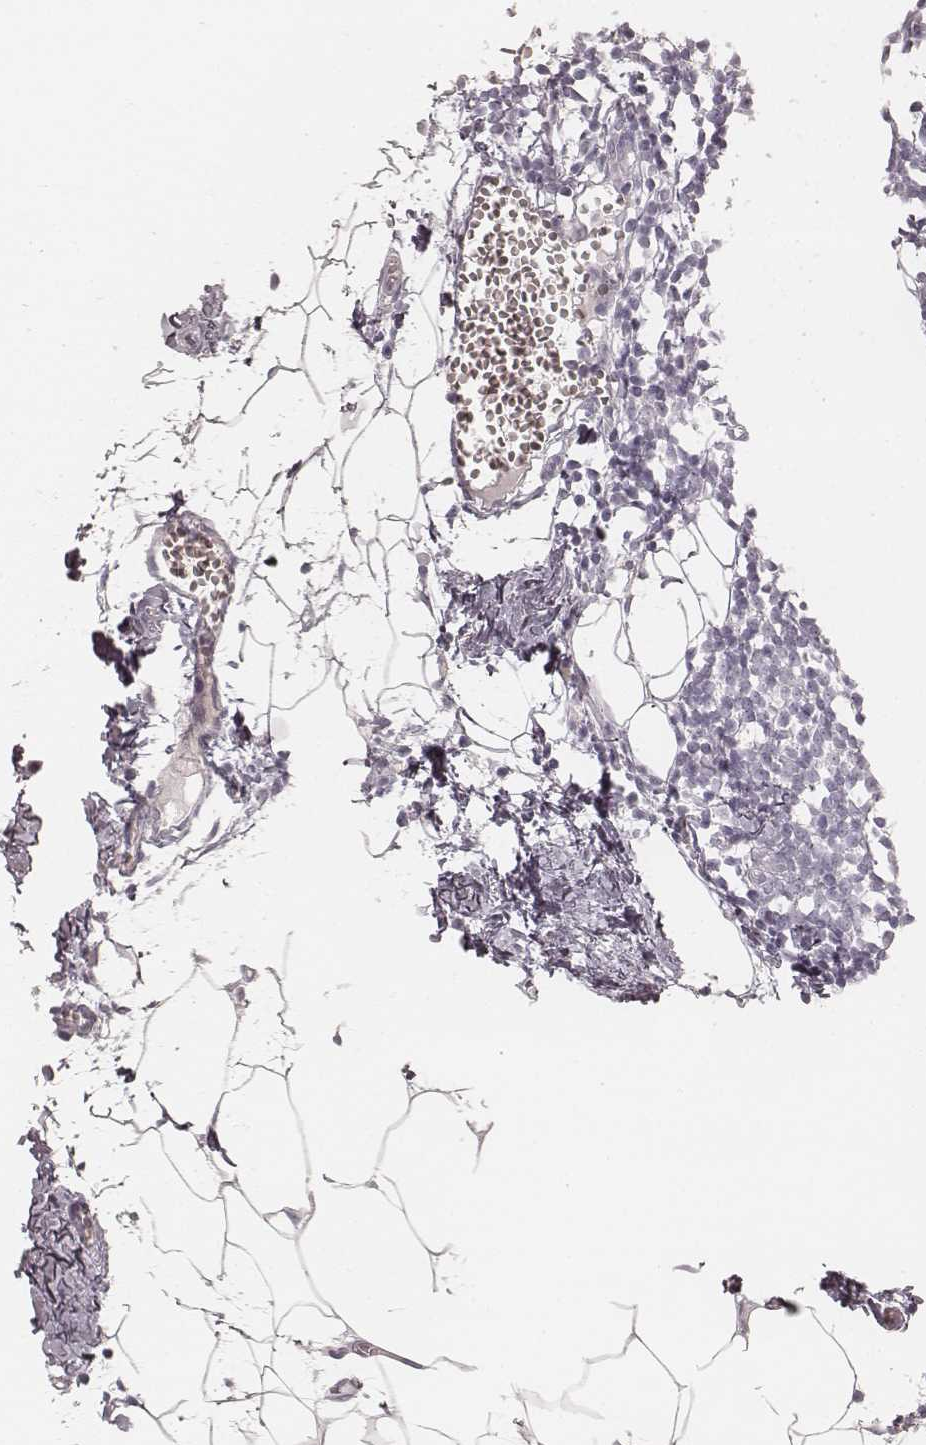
{"staining": {"intensity": "negative", "quantity": "none", "location": "none"}, "tissue": "breast cancer", "cell_type": "Tumor cells", "image_type": "cancer", "snomed": [{"axis": "morphology", "description": "Duct carcinoma"}, {"axis": "topography", "description": "Breast"}], "caption": "Infiltrating ductal carcinoma (breast) stained for a protein using immunohistochemistry displays no staining tumor cells.", "gene": "KRT72", "patient": {"sex": "female", "age": 38}}